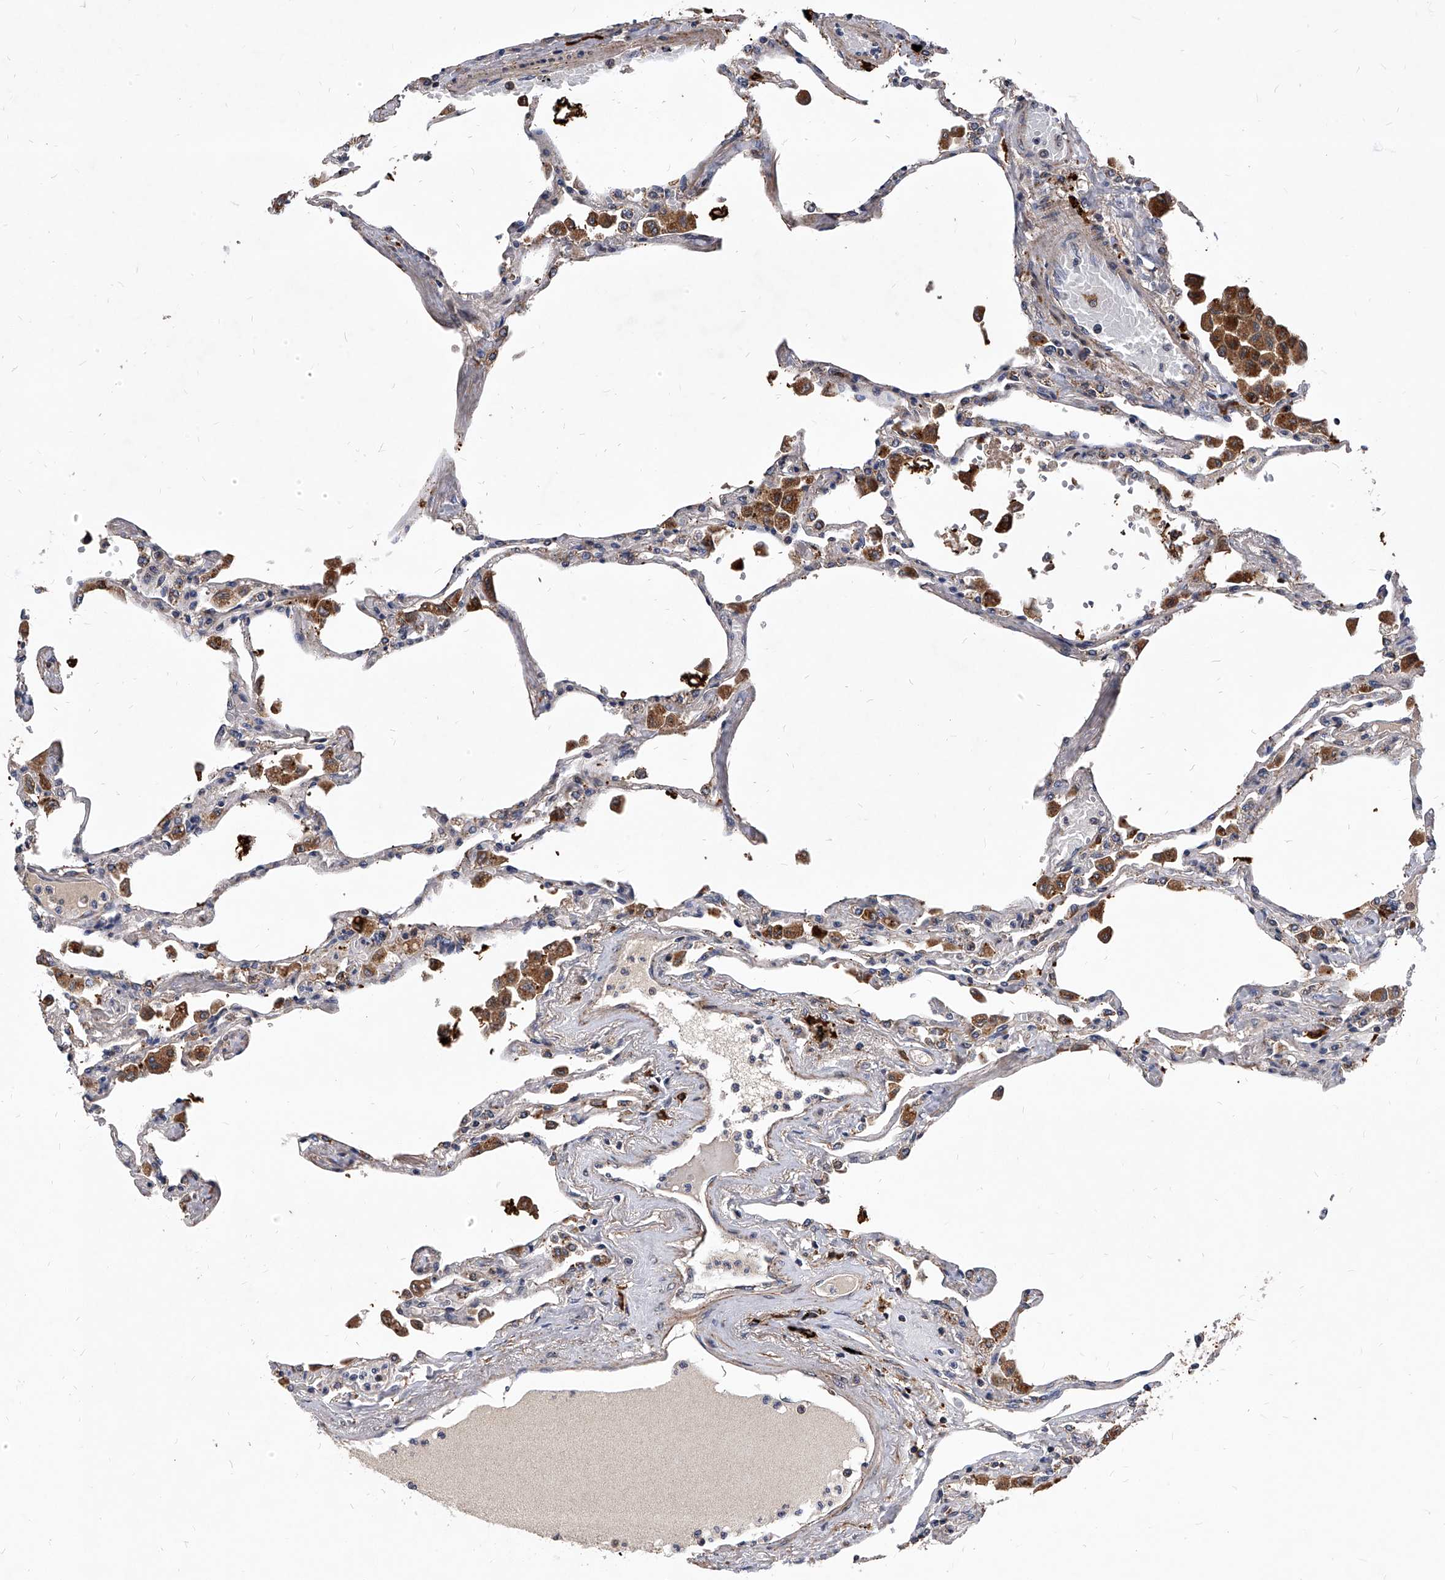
{"staining": {"intensity": "moderate", "quantity": "<25%", "location": "cytoplasmic/membranous"}, "tissue": "lung", "cell_type": "Alveolar cells", "image_type": "normal", "snomed": [{"axis": "morphology", "description": "Normal tissue, NOS"}, {"axis": "topography", "description": "Bronchus"}, {"axis": "topography", "description": "Lung"}], "caption": "The micrograph displays a brown stain indicating the presence of a protein in the cytoplasmic/membranous of alveolar cells in lung. (brown staining indicates protein expression, while blue staining denotes nuclei).", "gene": "SOBP", "patient": {"sex": "female", "age": 49}}